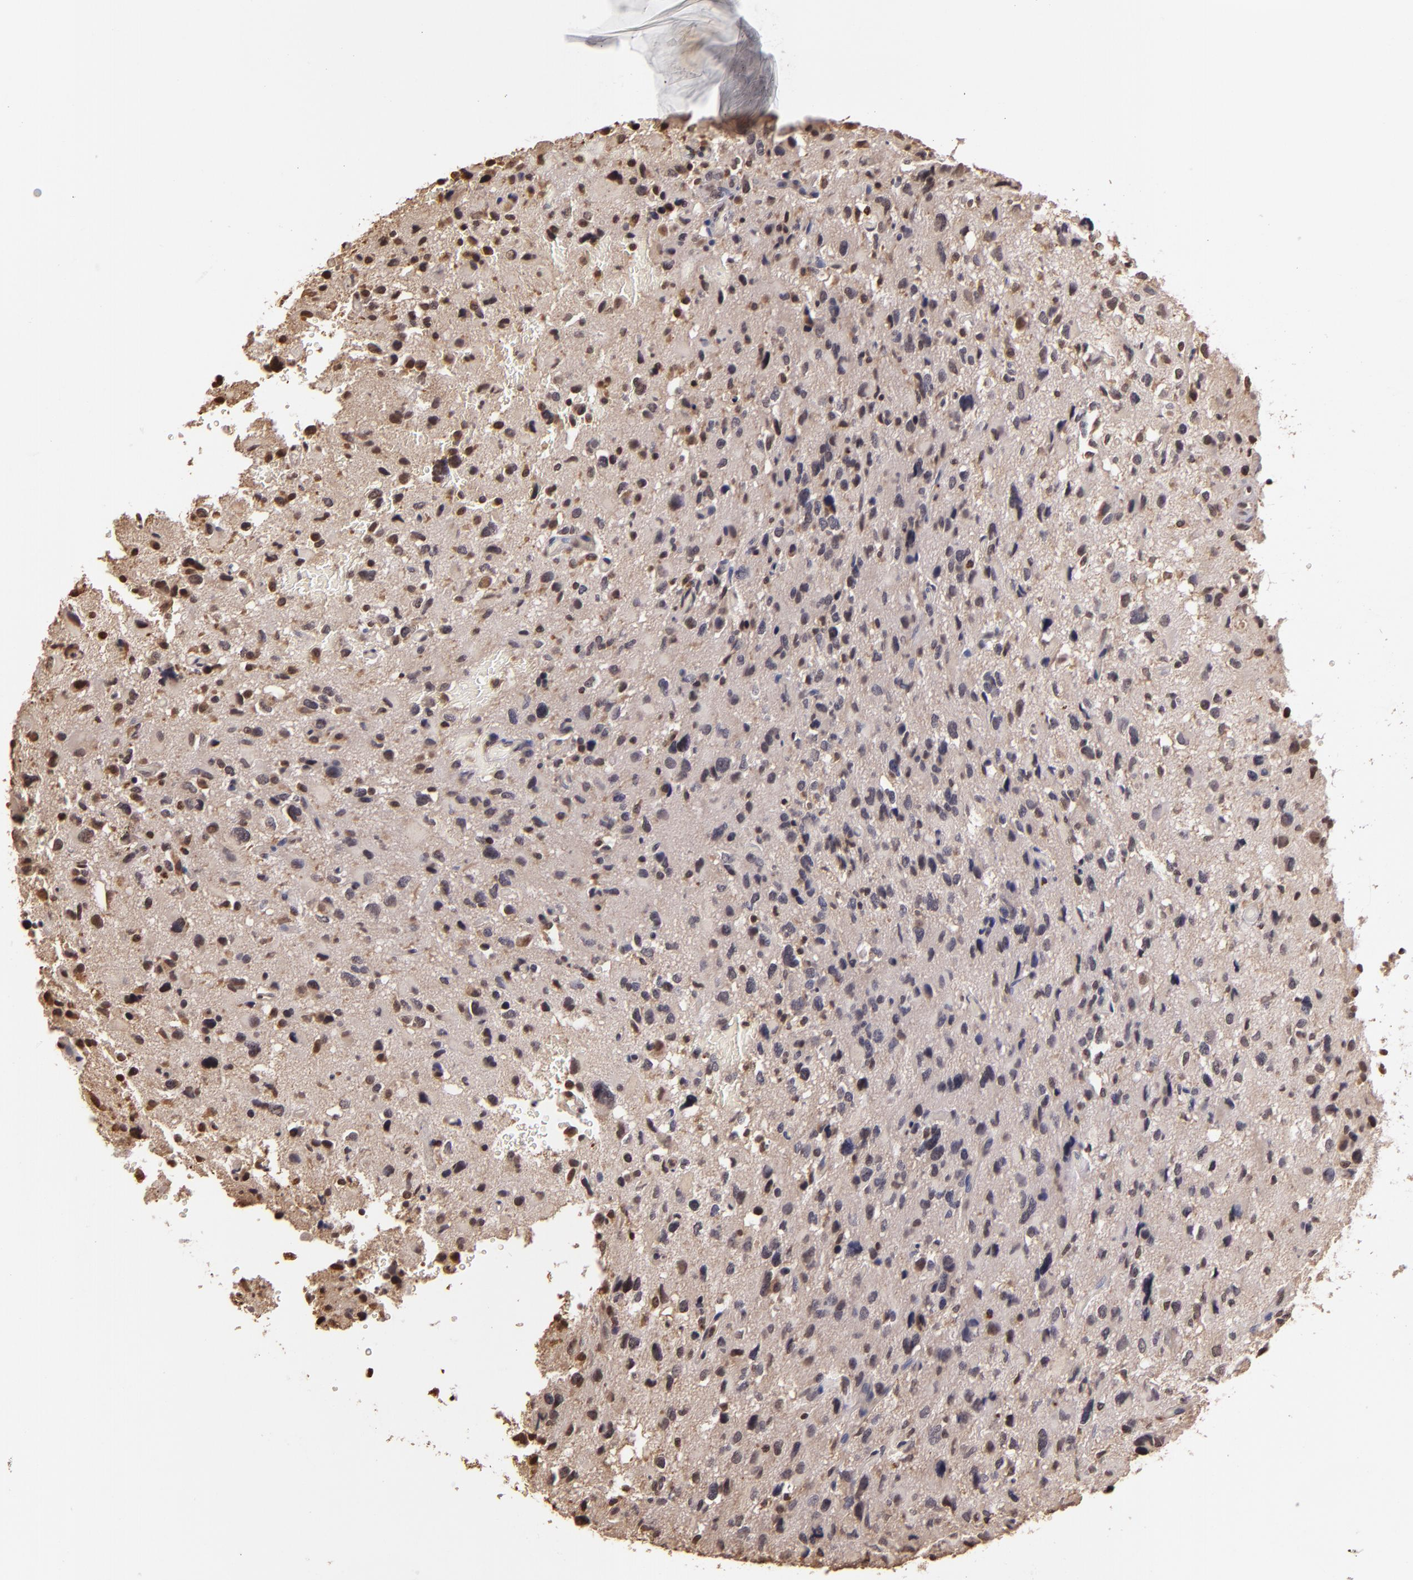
{"staining": {"intensity": "negative", "quantity": "none", "location": "none"}, "tissue": "glioma", "cell_type": "Tumor cells", "image_type": "cancer", "snomed": [{"axis": "morphology", "description": "Glioma, malignant, High grade"}, {"axis": "topography", "description": "Brain"}], "caption": "A micrograph of malignant glioma (high-grade) stained for a protein shows no brown staining in tumor cells.", "gene": "ARPC2", "patient": {"sex": "male", "age": 69}}